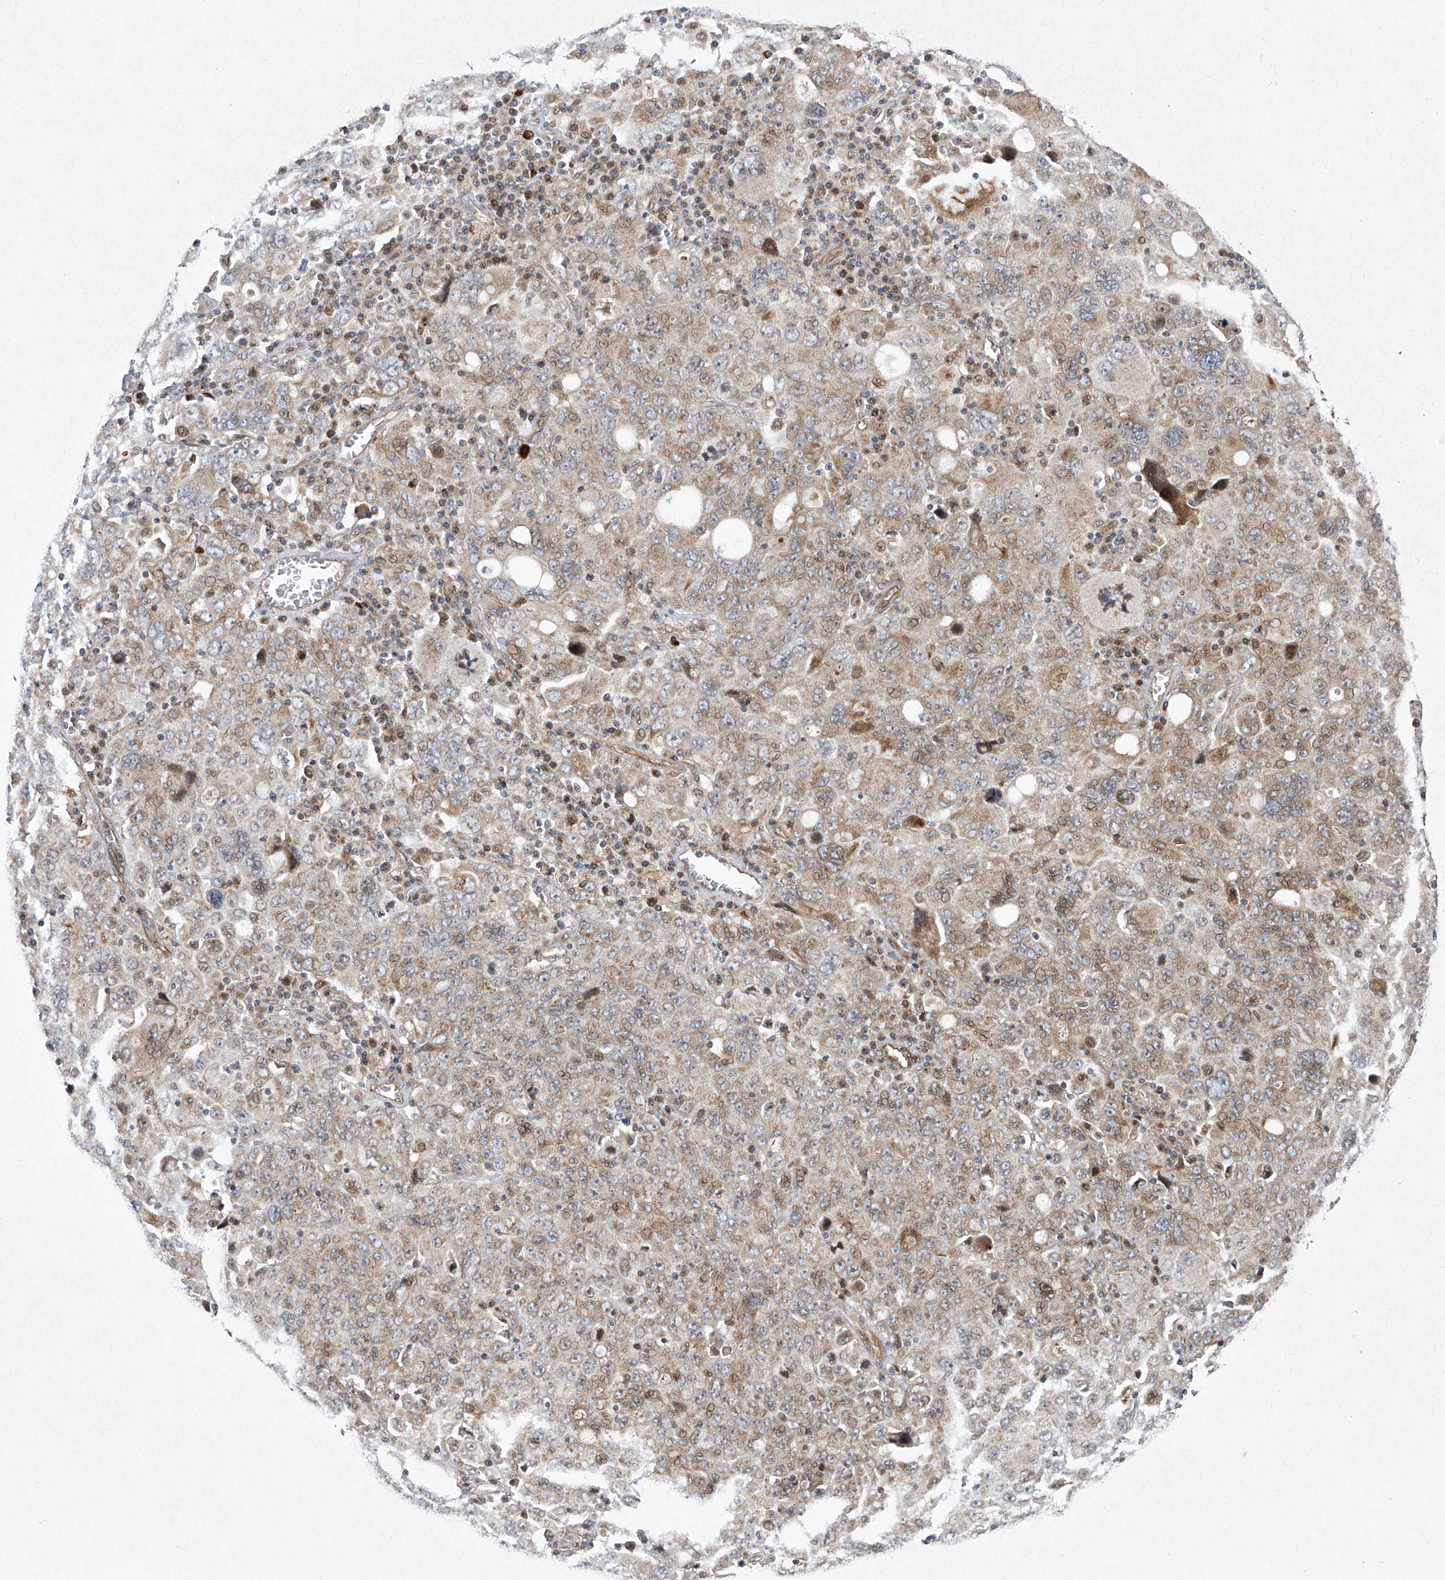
{"staining": {"intensity": "weak", "quantity": "25%-75%", "location": "cytoplasmic/membranous"}, "tissue": "ovarian cancer", "cell_type": "Tumor cells", "image_type": "cancer", "snomed": [{"axis": "morphology", "description": "Carcinoma, endometroid"}, {"axis": "topography", "description": "Ovary"}], "caption": "Weak cytoplasmic/membranous protein positivity is appreciated in approximately 25%-75% of tumor cells in ovarian cancer (endometroid carcinoma).", "gene": "KLC4", "patient": {"sex": "female", "age": 62}}